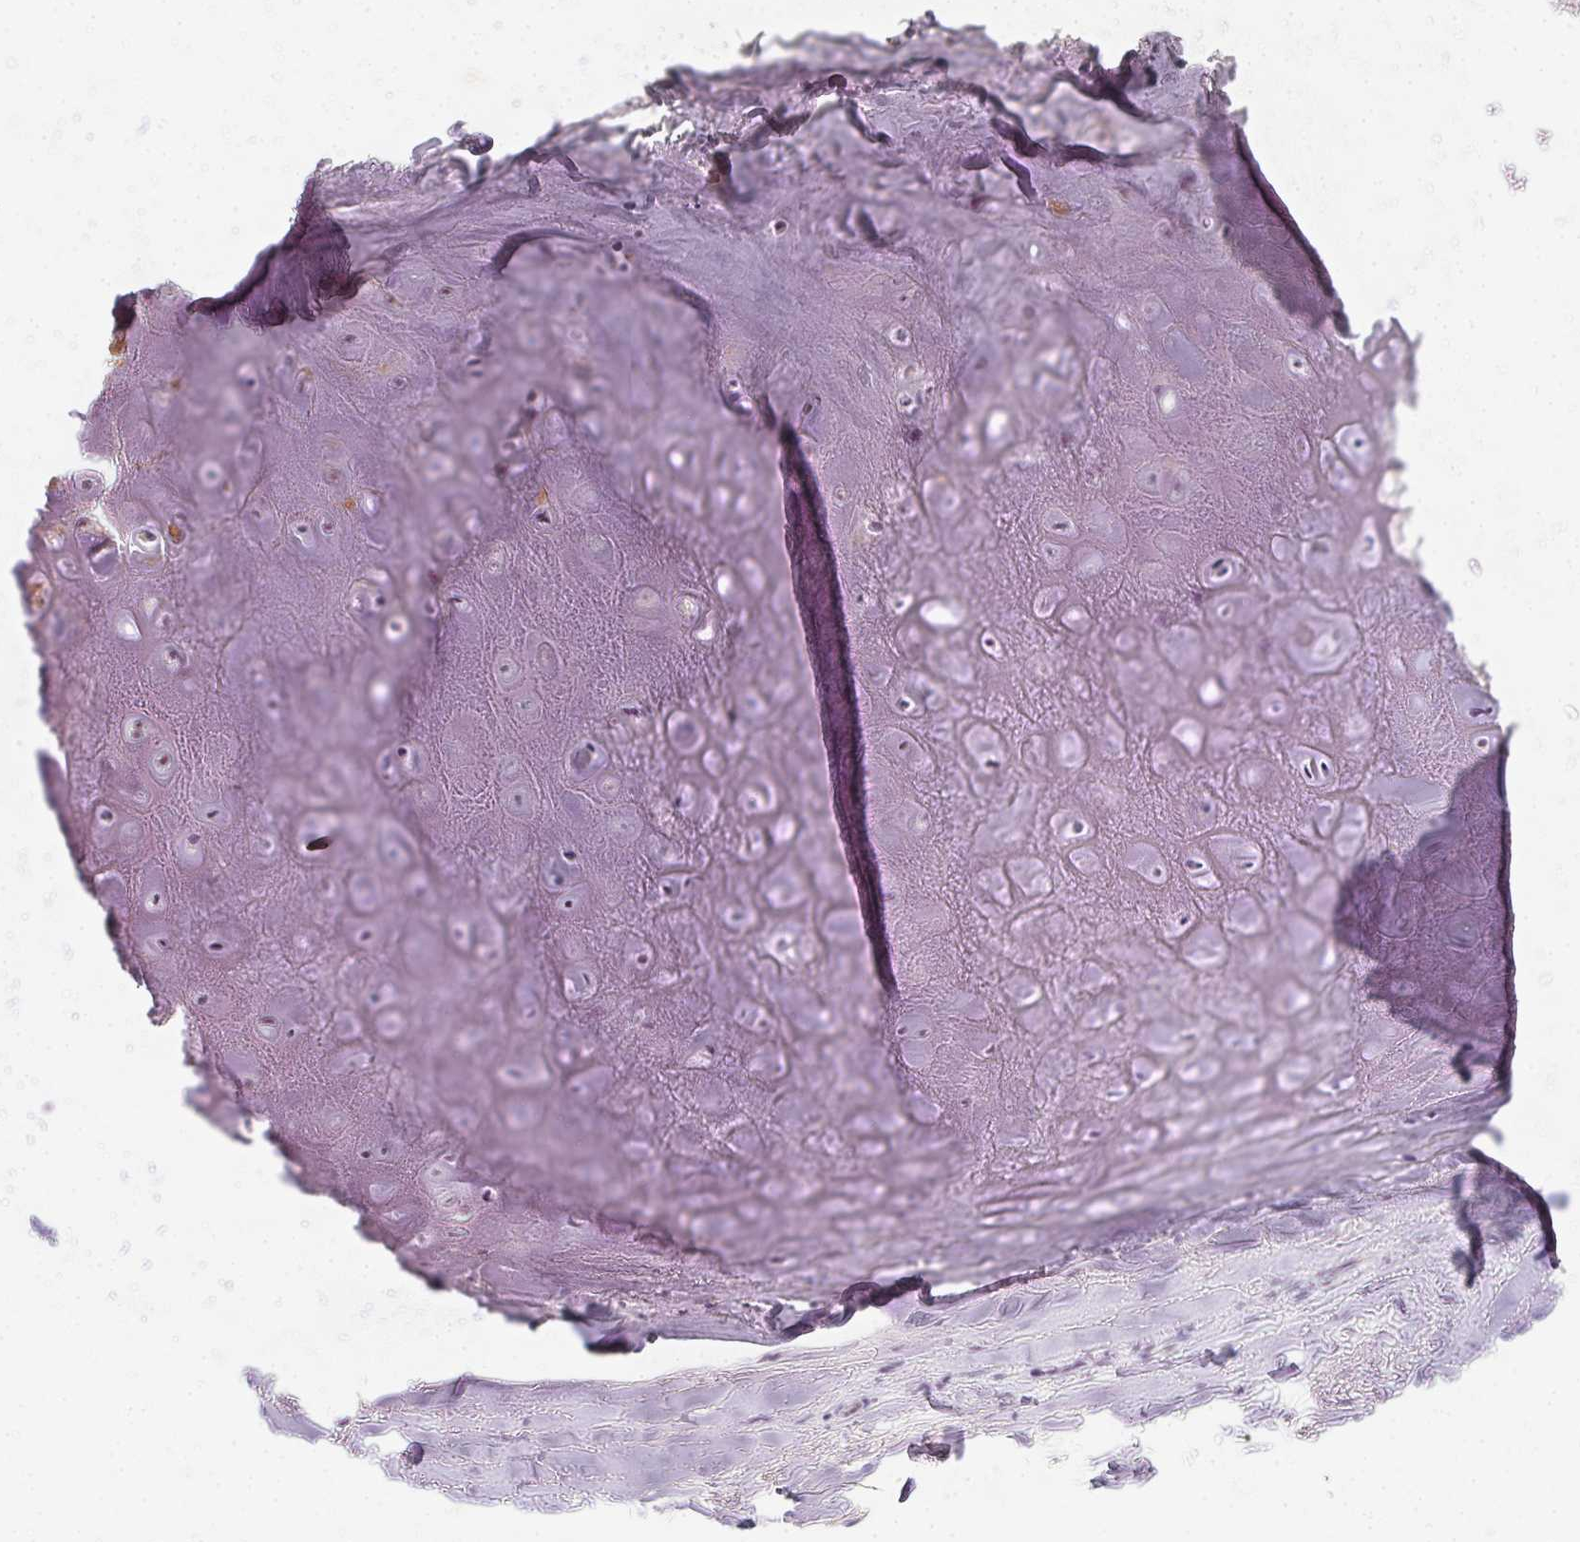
{"staining": {"intensity": "negative", "quantity": "none", "location": "none"}, "tissue": "adipose tissue", "cell_type": "Adipocytes", "image_type": "normal", "snomed": [{"axis": "morphology", "description": "Normal tissue, NOS"}, {"axis": "topography", "description": "Cartilage tissue"}], "caption": "DAB (3,3'-diaminobenzidine) immunohistochemical staining of unremarkable human adipose tissue reveals no significant staining in adipocytes. (DAB (3,3'-diaminobenzidine) IHC visualized using brightfield microscopy, high magnification).", "gene": "ZBBX", "patient": {"sex": "male", "age": 65}}